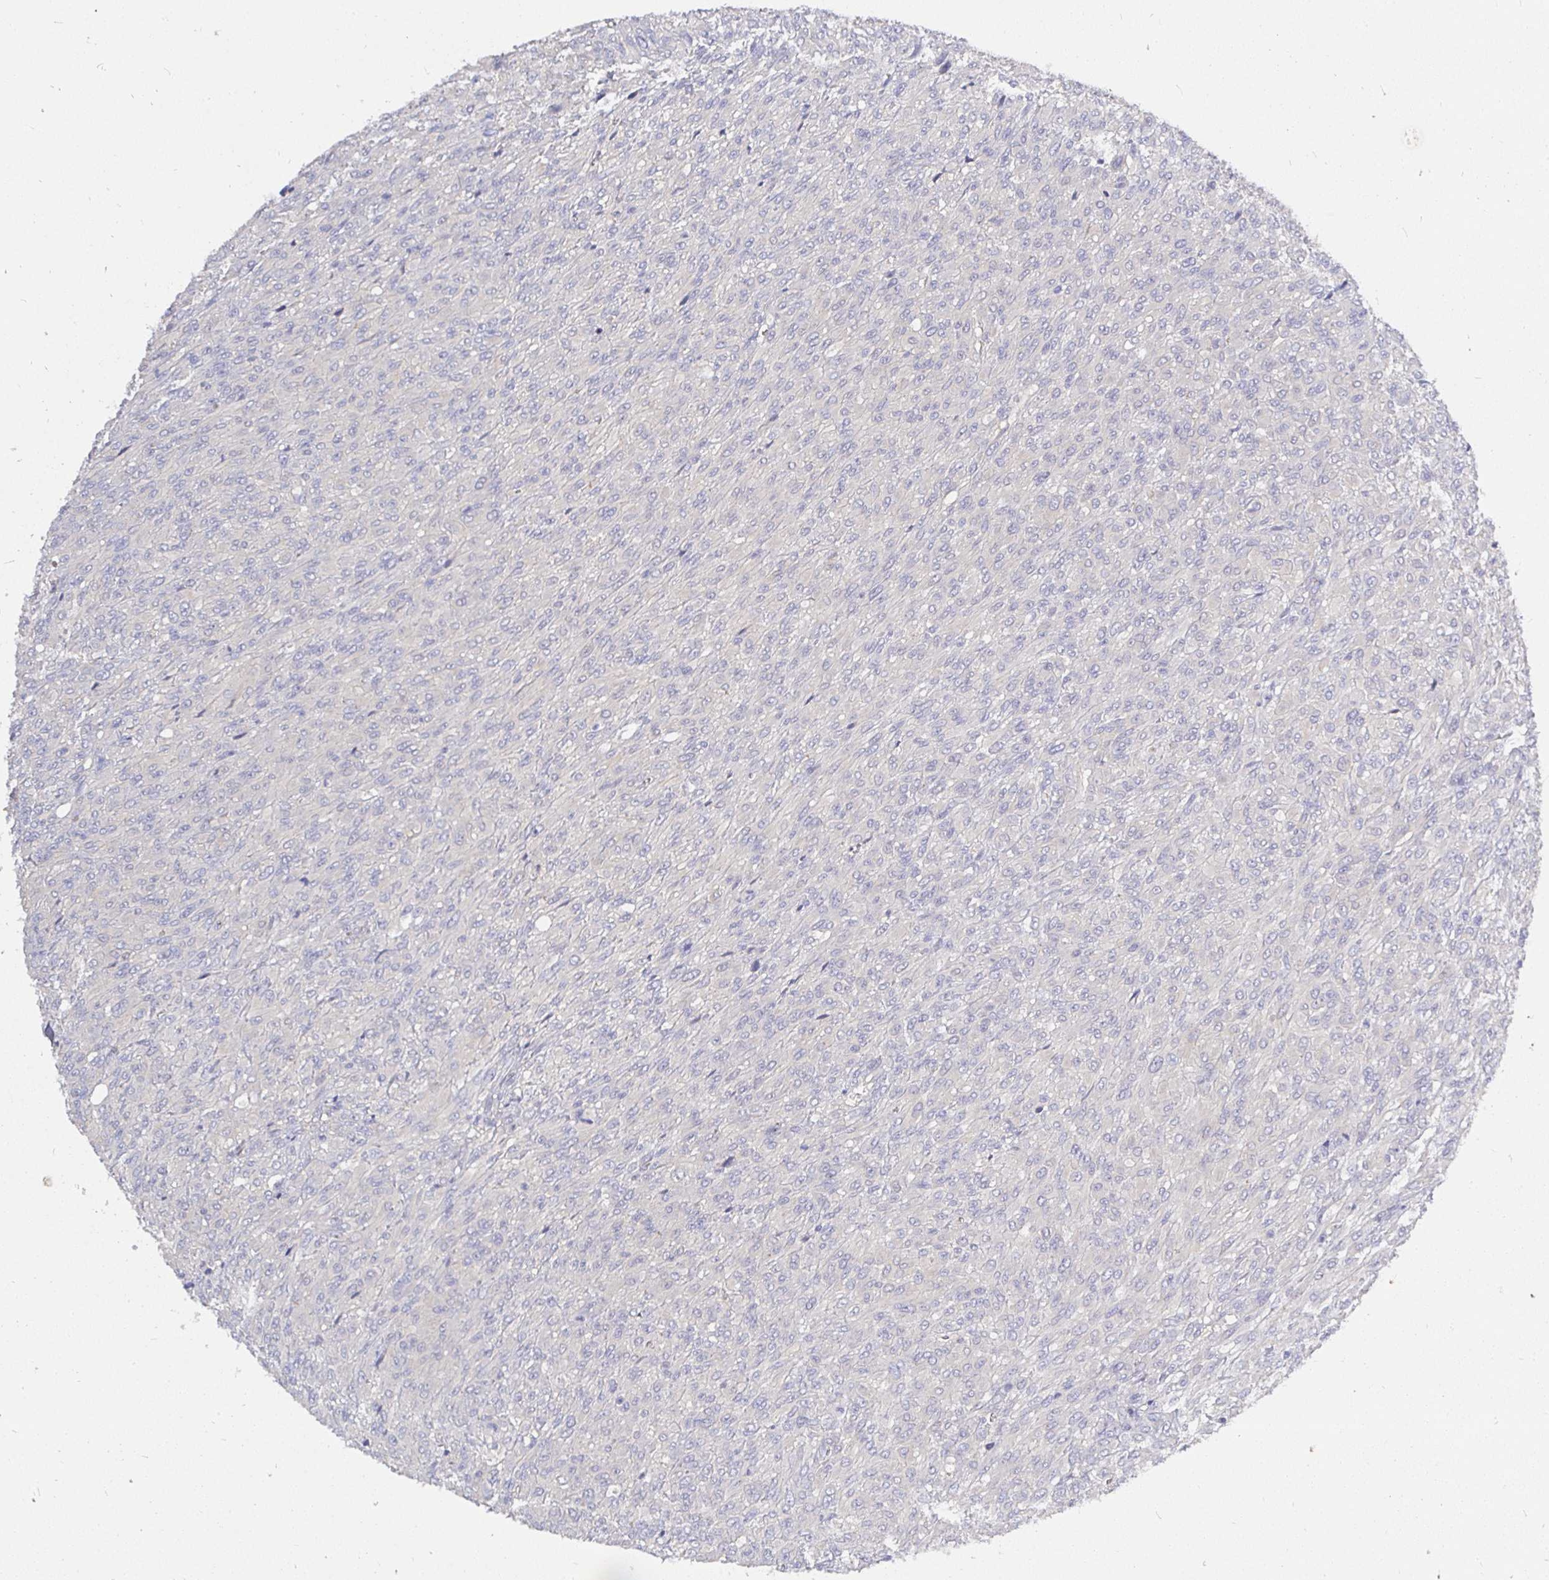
{"staining": {"intensity": "negative", "quantity": "none", "location": "none"}, "tissue": "renal cancer", "cell_type": "Tumor cells", "image_type": "cancer", "snomed": [{"axis": "morphology", "description": "Adenocarcinoma, NOS"}, {"axis": "topography", "description": "Kidney"}], "caption": "Protein analysis of renal cancer (adenocarcinoma) exhibits no significant staining in tumor cells.", "gene": "KIF21A", "patient": {"sex": "male", "age": 58}}